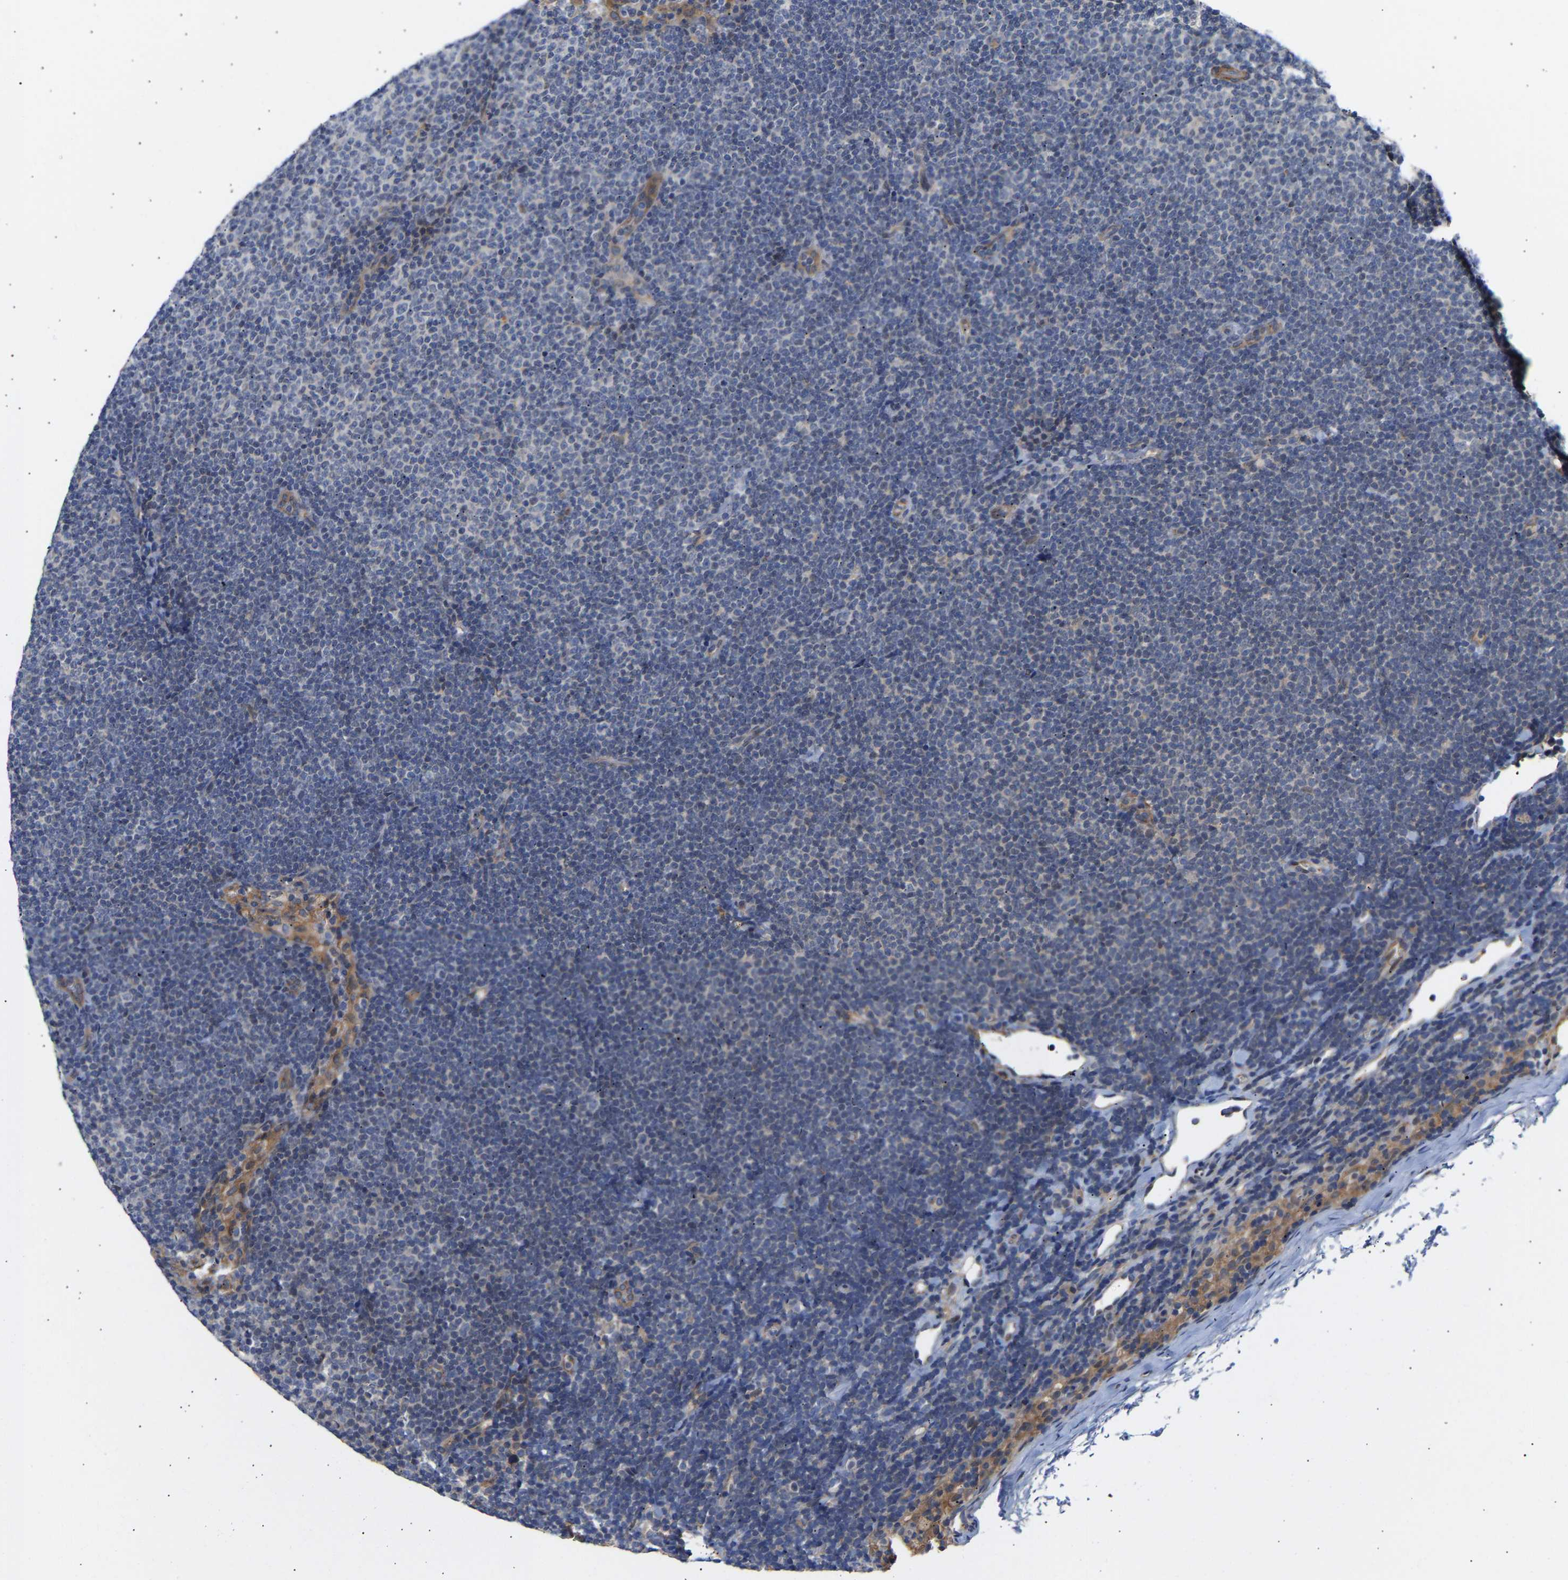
{"staining": {"intensity": "negative", "quantity": "none", "location": "none"}, "tissue": "lymphoma", "cell_type": "Tumor cells", "image_type": "cancer", "snomed": [{"axis": "morphology", "description": "Malignant lymphoma, non-Hodgkin's type, Low grade"}, {"axis": "topography", "description": "Lymph node"}], "caption": "The histopathology image exhibits no staining of tumor cells in low-grade malignant lymphoma, non-Hodgkin's type.", "gene": "KASH5", "patient": {"sex": "female", "age": 53}}